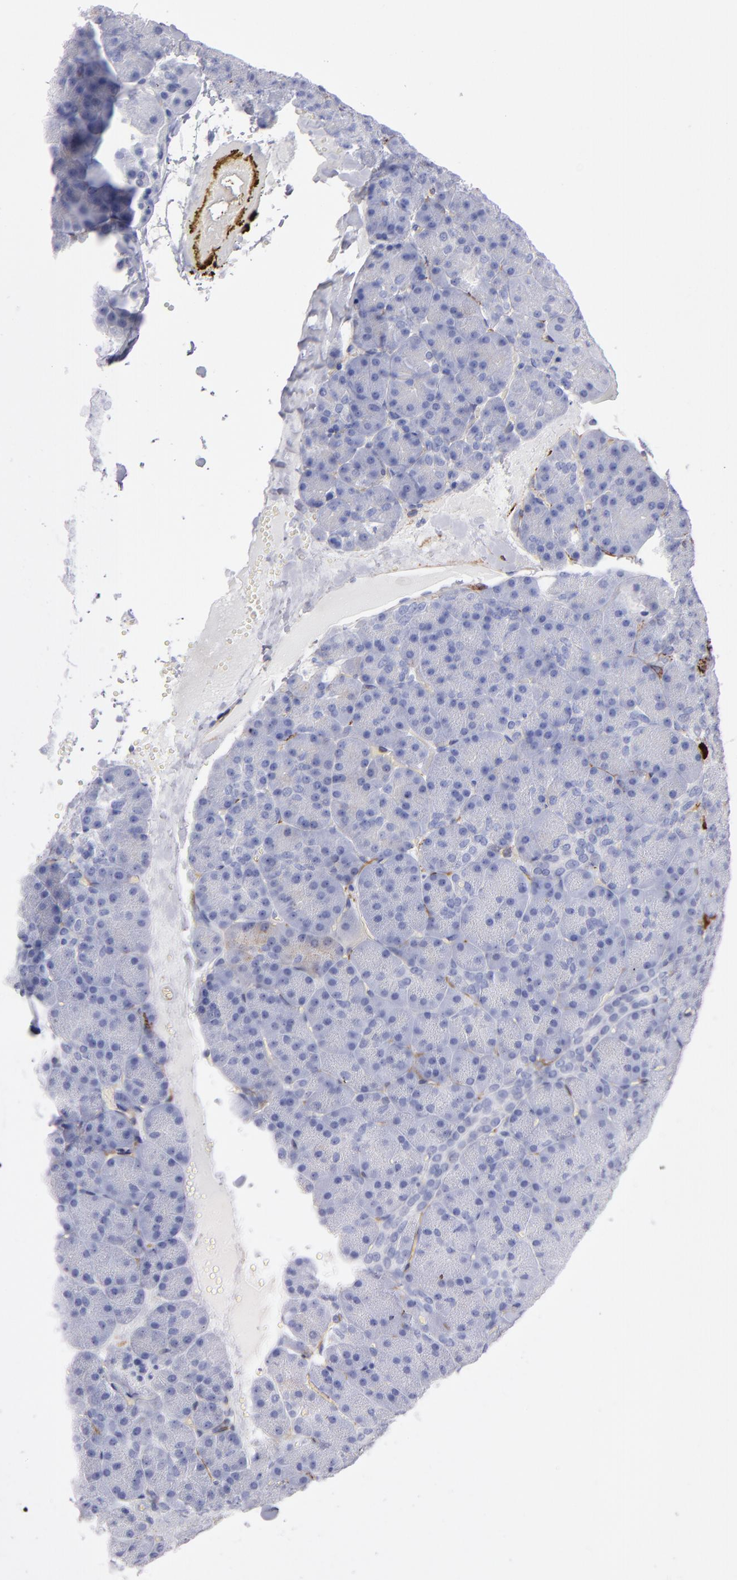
{"staining": {"intensity": "negative", "quantity": "none", "location": "none"}, "tissue": "carcinoid", "cell_type": "Tumor cells", "image_type": "cancer", "snomed": [{"axis": "morphology", "description": "Normal tissue, NOS"}, {"axis": "morphology", "description": "Carcinoid, malignant, NOS"}, {"axis": "topography", "description": "Pancreas"}], "caption": "An IHC histopathology image of carcinoid is shown. There is no staining in tumor cells of carcinoid.", "gene": "AHNAK2", "patient": {"sex": "female", "age": 35}}